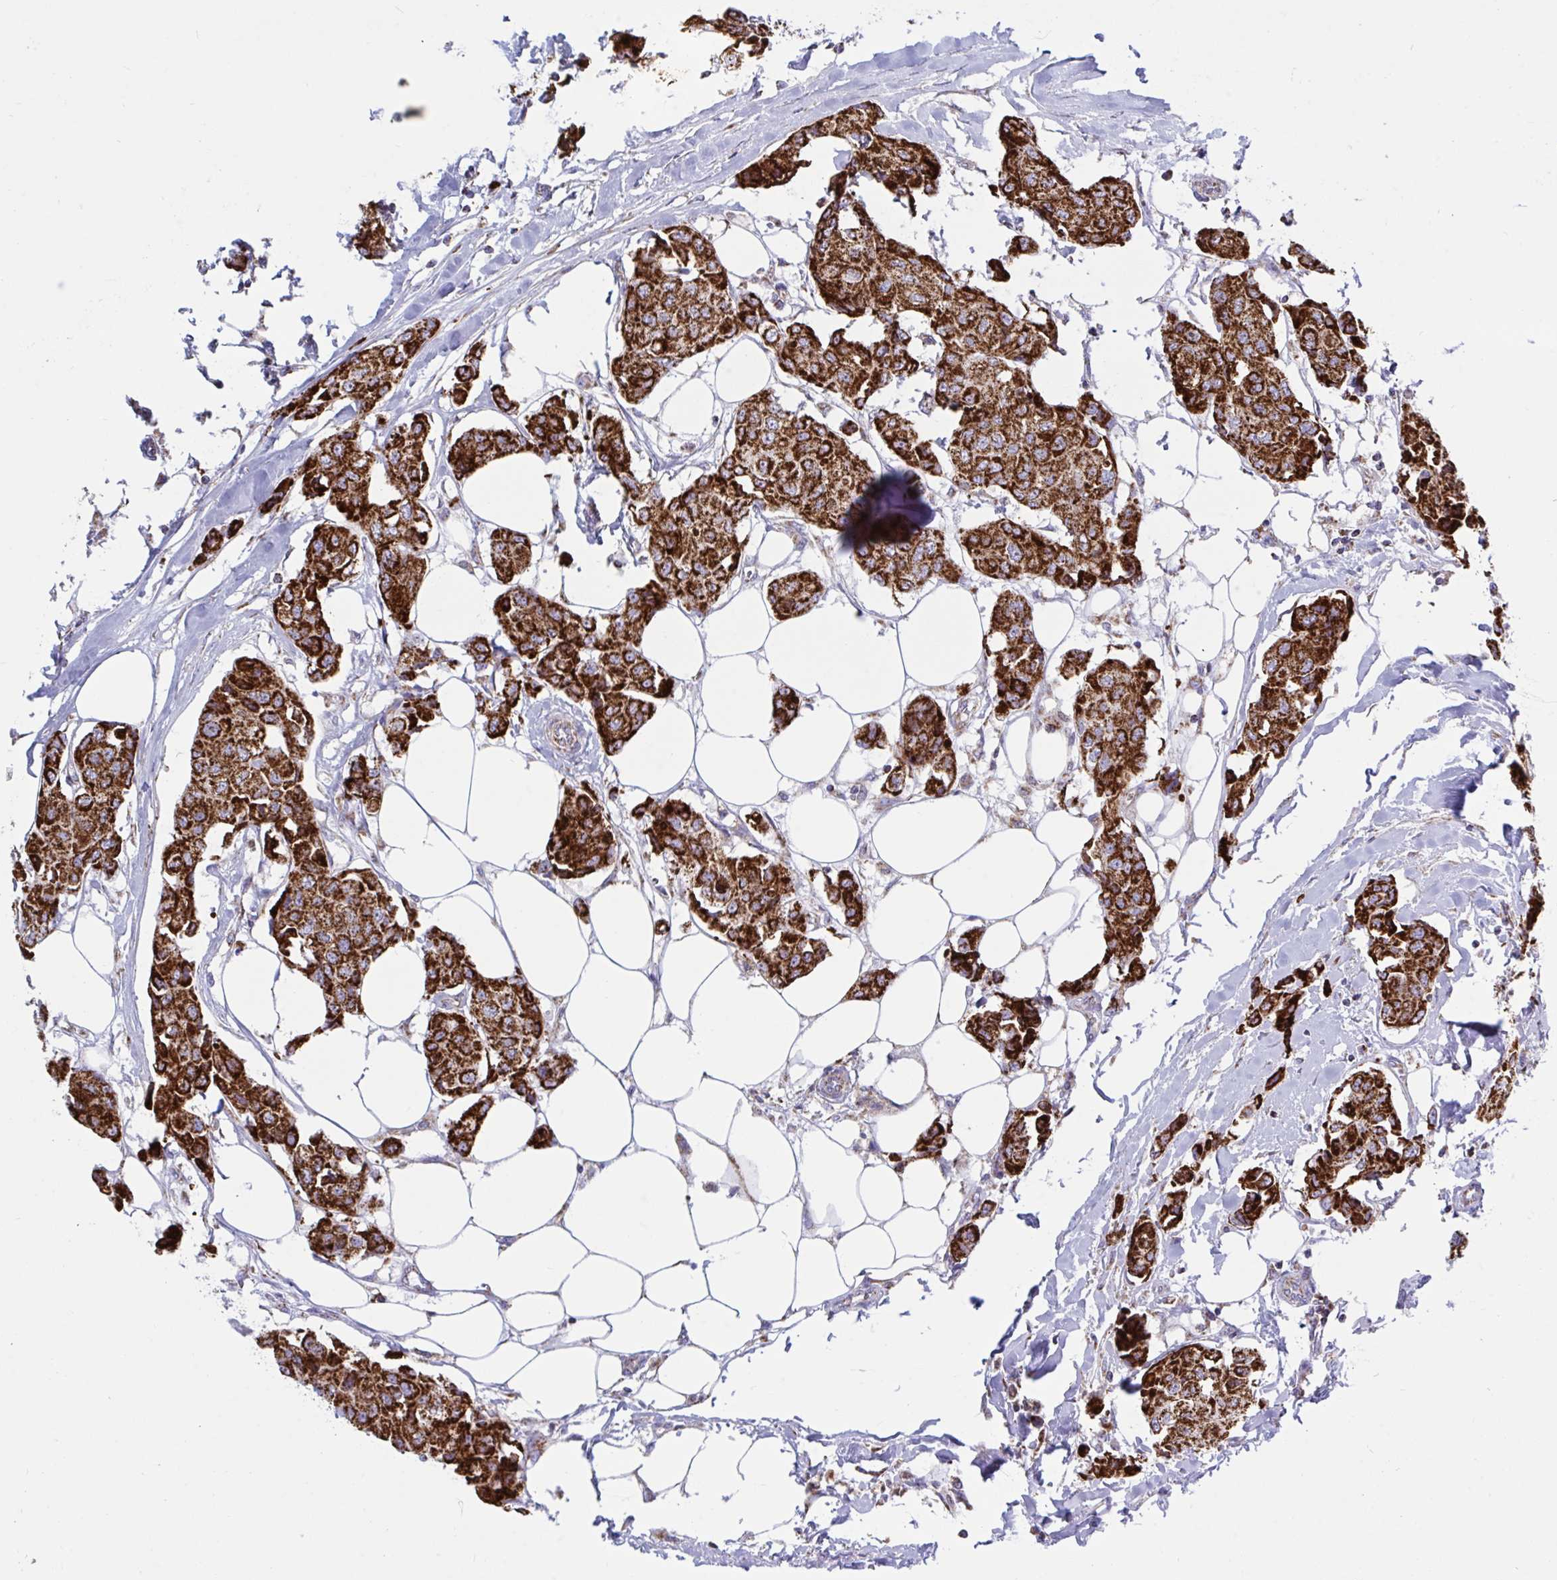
{"staining": {"intensity": "strong", "quantity": ">75%", "location": "cytoplasmic/membranous"}, "tissue": "breast cancer", "cell_type": "Tumor cells", "image_type": "cancer", "snomed": [{"axis": "morphology", "description": "Duct carcinoma"}, {"axis": "topography", "description": "Breast"}, {"axis": "topography", "description": "Lymph node"}], "caption": "Immunohistochemical staining of human breast cancer (intraductal carcinoma) demonstrates strong cytoplasmic/membranous protein positivity in about >75% of tumor cells. Using DAB (3,3'-diaminobenzidine) (brown) and hematoxylin (blue) stains, captured at high magnification using brightfield microscopy.", "gene": "HSPE1", "patient": {"sex": "female", "age": 80}}